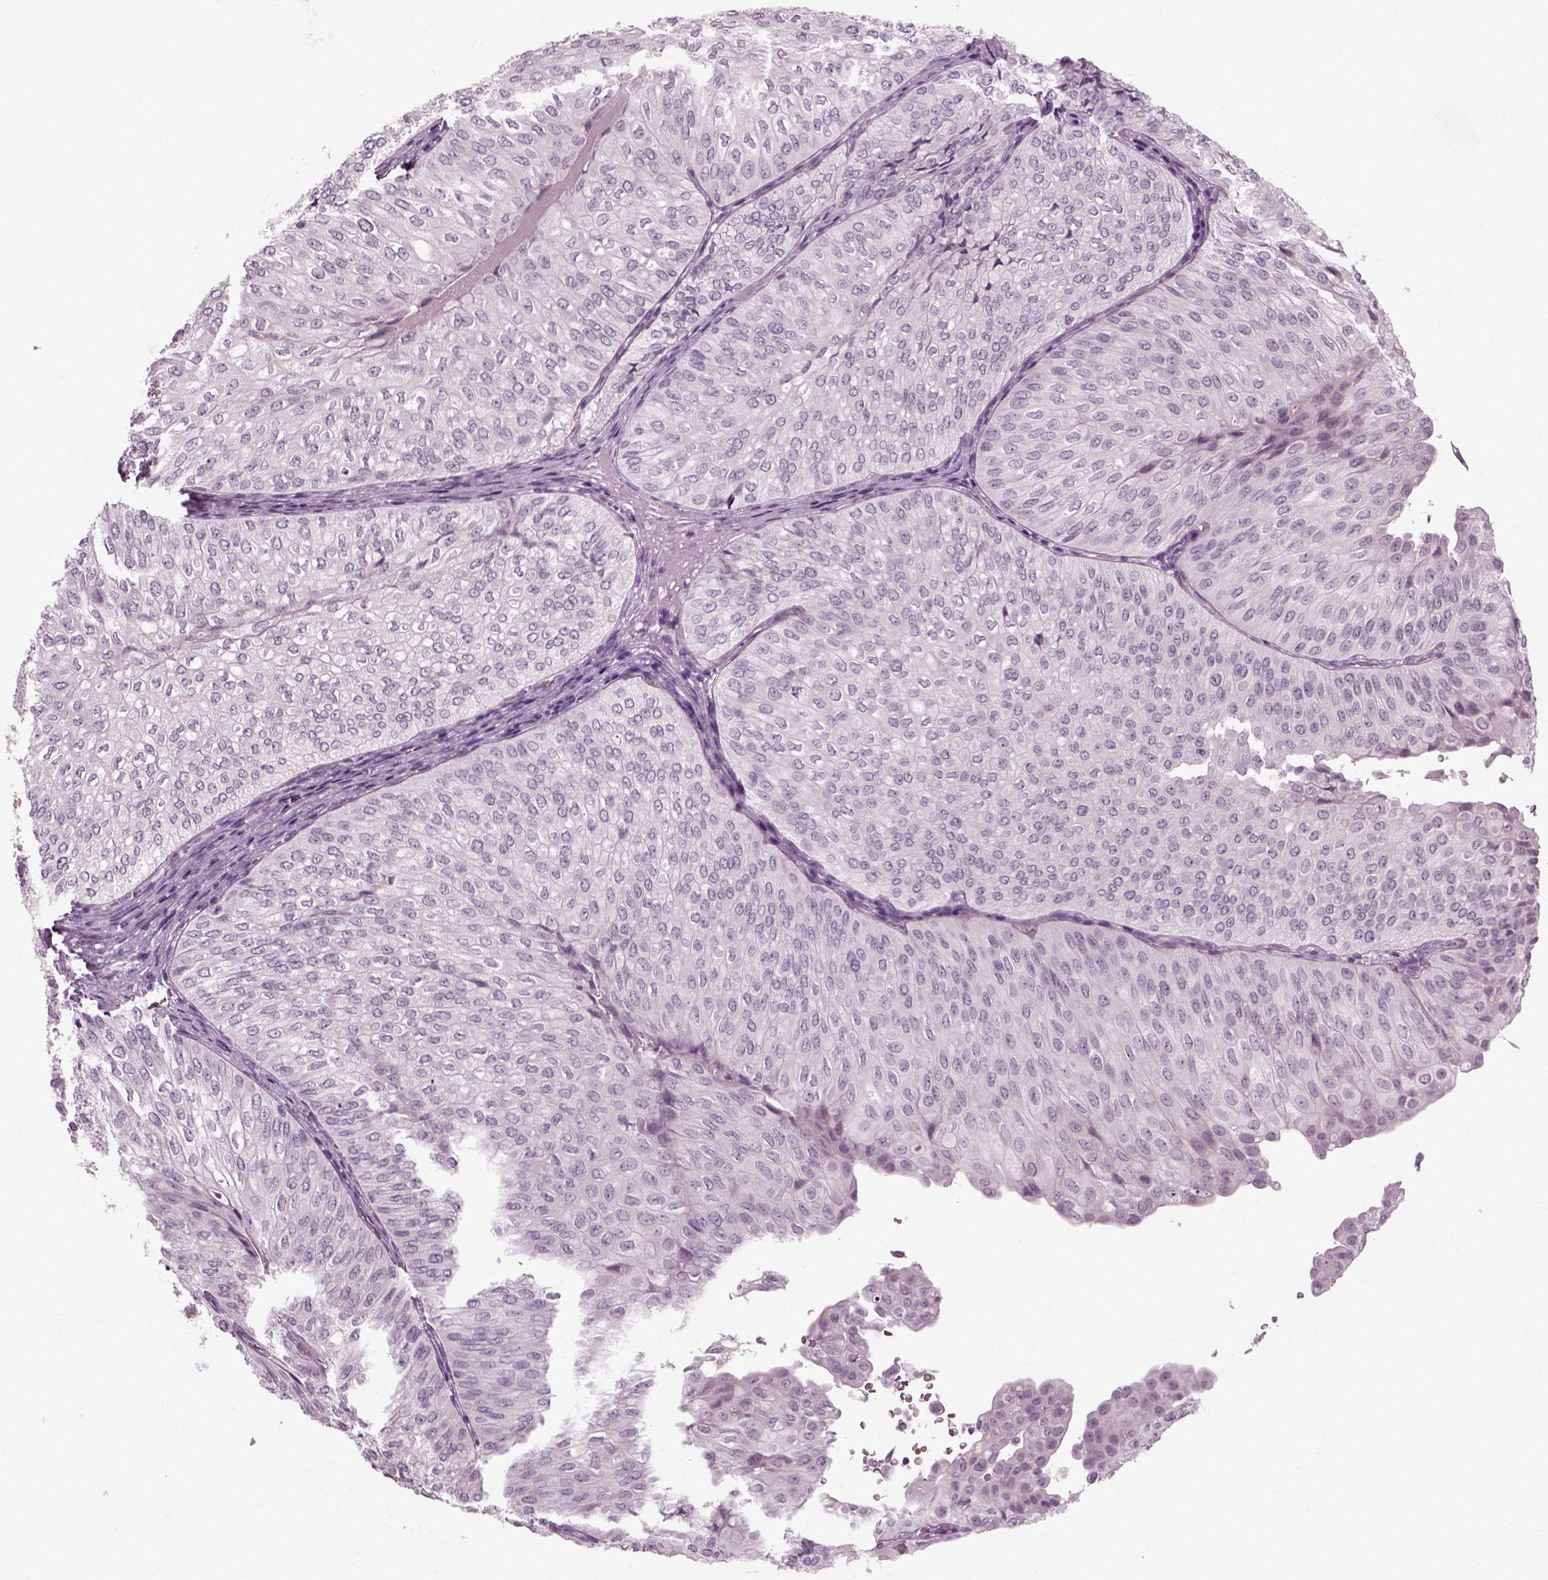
{"staining": {"intensity": "negative", "quantity": "none", "location": "none"}, "tissue": "urothelial cancer", "cell_type": "Tumor cells", "image_type": "cancer", "snomed": [{"axis": "morphology", "description": "Urothelial carcinoma, NOS"}, {"axis": "topography", "description": "Urinary bladder"}], "caption": "Tumor cells are negative for brown protein staining in transitional cell carcinoma.", "gene": "ZC2HC1C", "patient": {"sex": "male", "age": 62}}